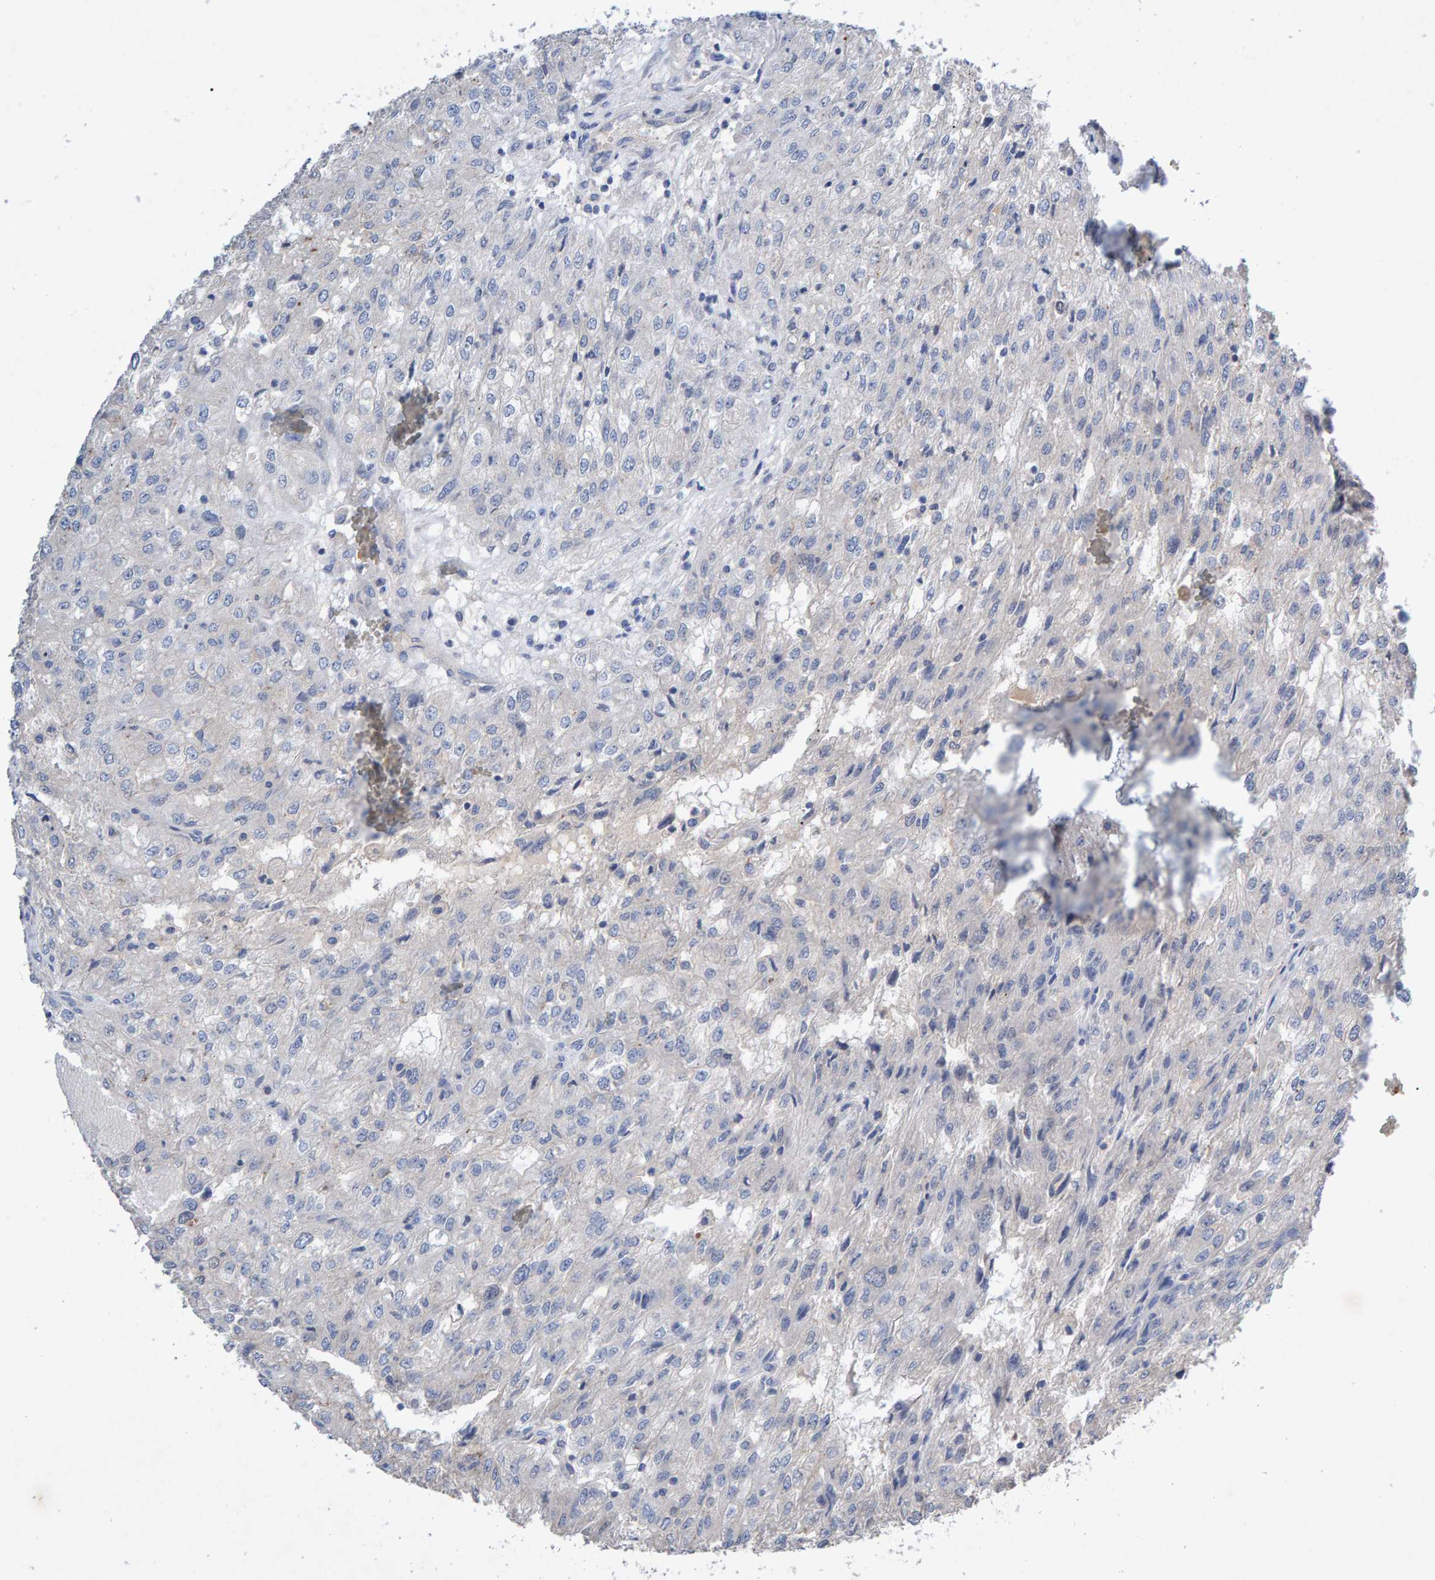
{"staining": {"intensity": "negative", "quantity": "none", "location": "none"}, "tissue": "renal cancer", "cell_type": "Tumor cells", "image_type": "cancer", "snomed": [{"axis": "morphology", "description": "Adenocarcinoma, NOS"}, {"axis": "topography", "description": "Kidney"}], "caption": "The IHC histopathology image has no significant positivity in tumor cells of renal adenocarcinoma tissue.", "gene": "EFR3A", "patient": {"sex": "female", "age": 54}}